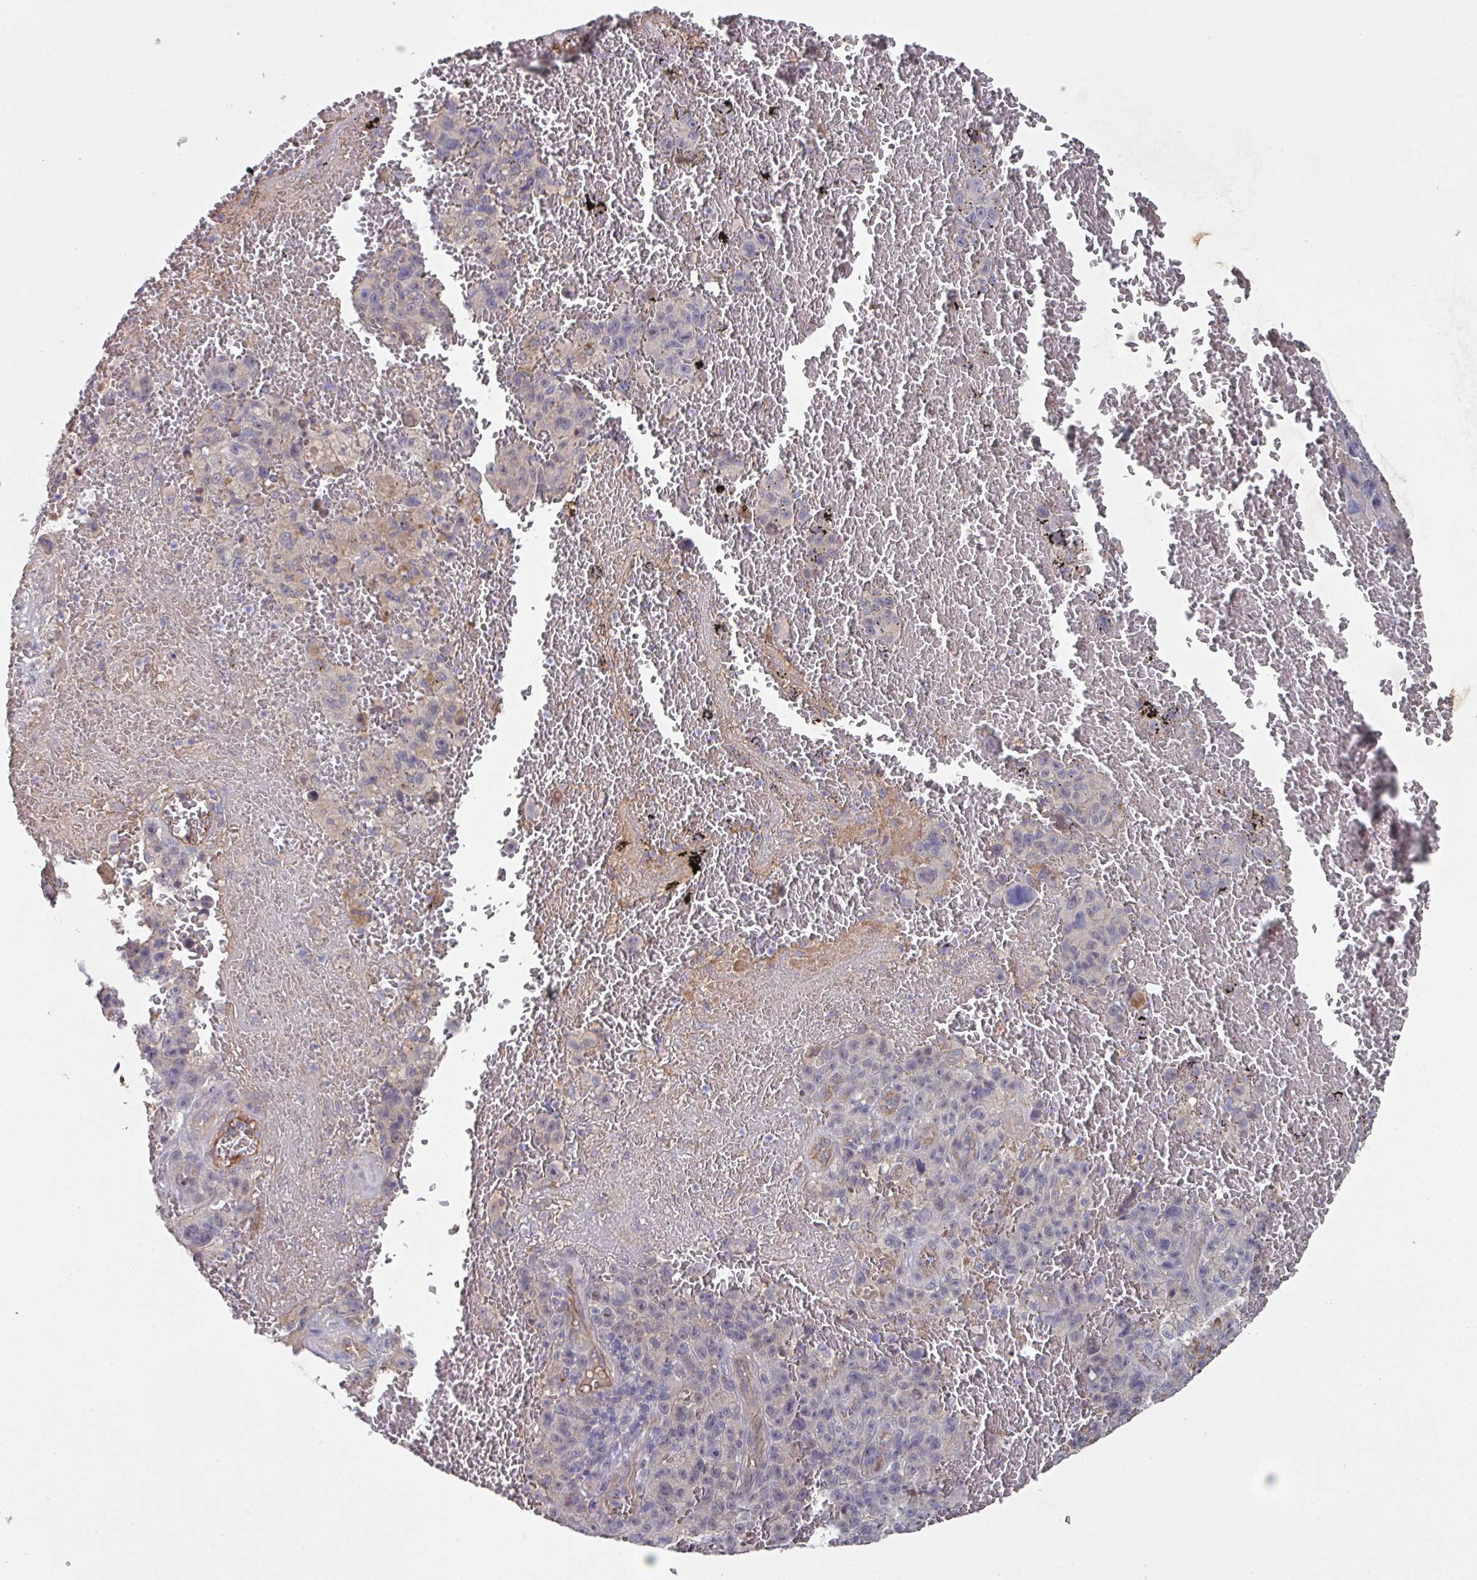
{"staining": {"intensity": "negative", "quantity": "none", "location": "none"}, "tissue": "melanoma", "cell_type": "Tumor cells", "image_type": "cancer", "snomed": [{"axis": "morphology", "description": "Malignant melanoma, NOS"}, {"axis": "topography", "description": "Skin"}], "caption": "Tumor cells show no significant protein positivity in malignant melanoma.", "gene": "PRR5", "patient": {"sex": "female", "age": 82}}